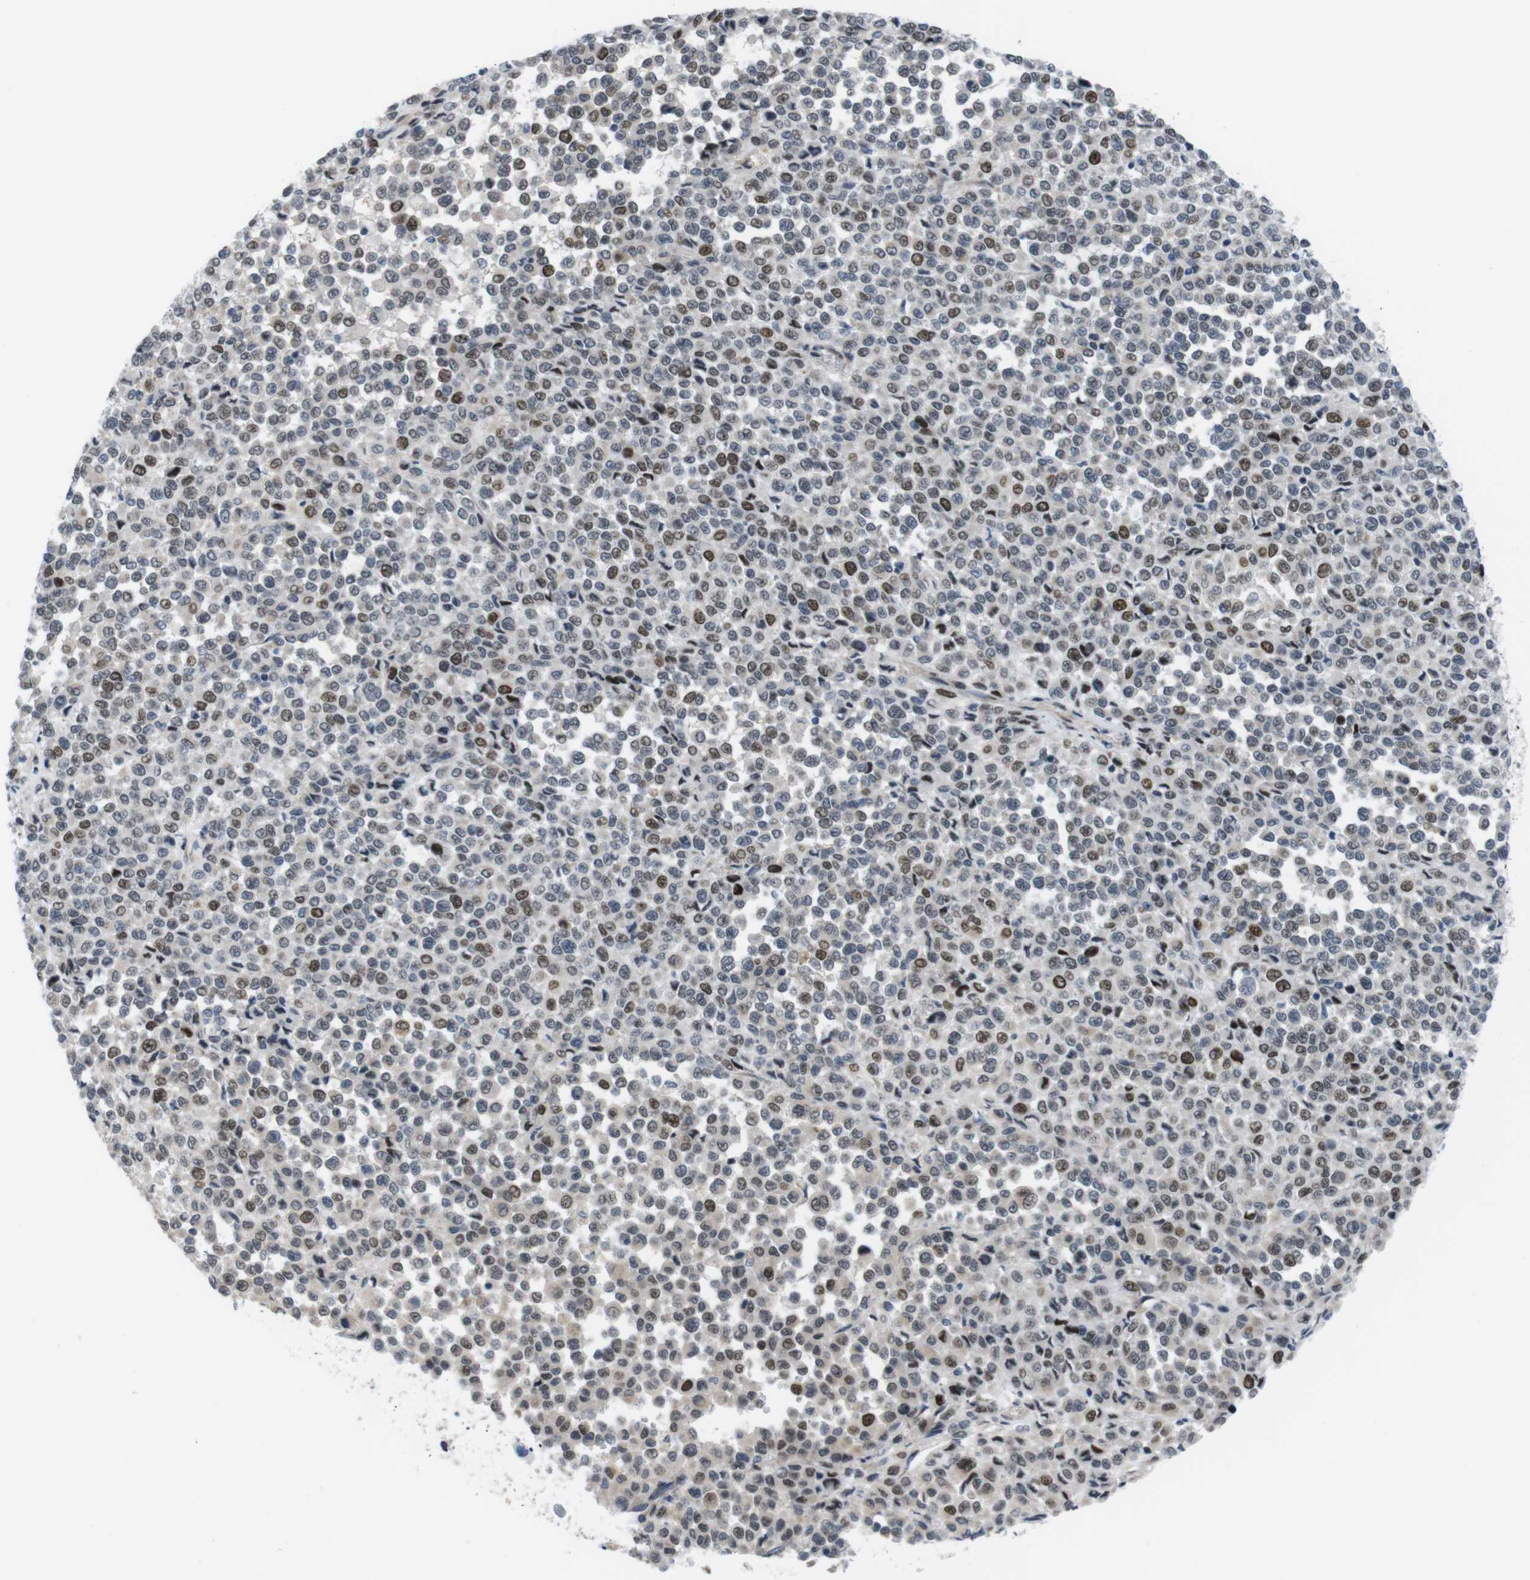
{"staining": {"intensity": "weak", "quantity": "25%-75%", "location": "nuclear"}, "tissue": "melanoma", "cell_type": "Tumor cells", "image_type": "cancer", "snomed": [{"axis": "morphology", "description": "Malignant melanoma, Metastatic site"}, {"axis": "topography", "description": "Pancreas"}], "caption": "Malignant melanoma (metastatic site) was stained to show a protein in brown. There is low levels of weak nuclear positivity in approximately 25%-75% of tumor cells.", "gene": "SMCO2", "patient": {"sex": "female", "age": 30}}